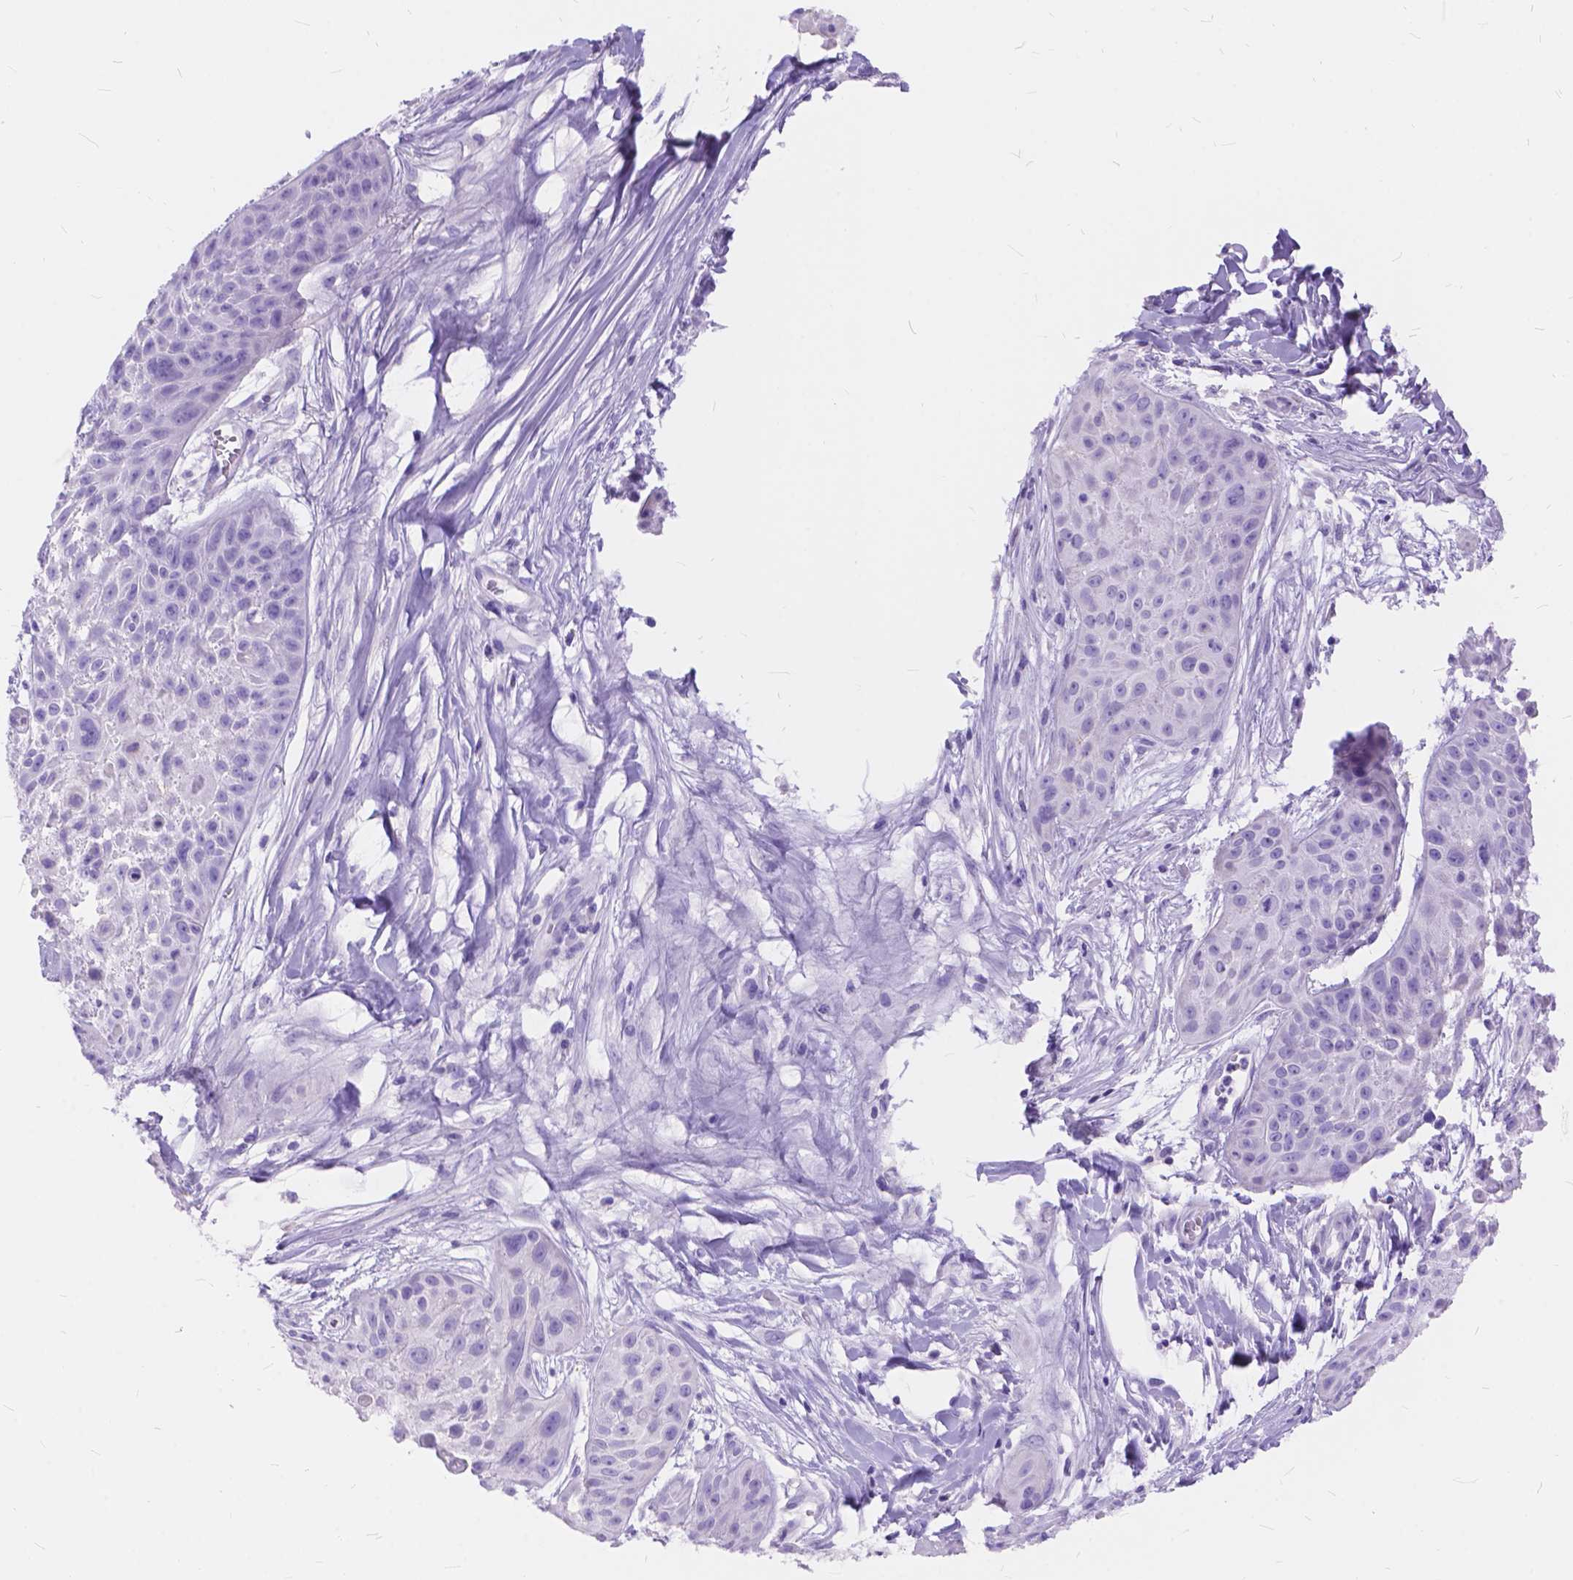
{"staining": {"intensity": "negative", "quantity": "none", "location": "none"}, "tissue": "skin cancer", "cell_type": "Tumor cells", "image_type": "cancer", "snomed": [{"axis": "morphology", "description": "Squamous cell carcinoma, NOS"}, {"axis": "topography", "description": "Skin"}, {"axis": "topography", "description": "Anal"}], "caption": "A histopathology image of human skin cancer (squamous cell carcinoma) is negative for staining in tumor cells. Nuclei are stained in blue.", "gene": "FOXL2", "patient": {"sex": "female", "age": 75}}